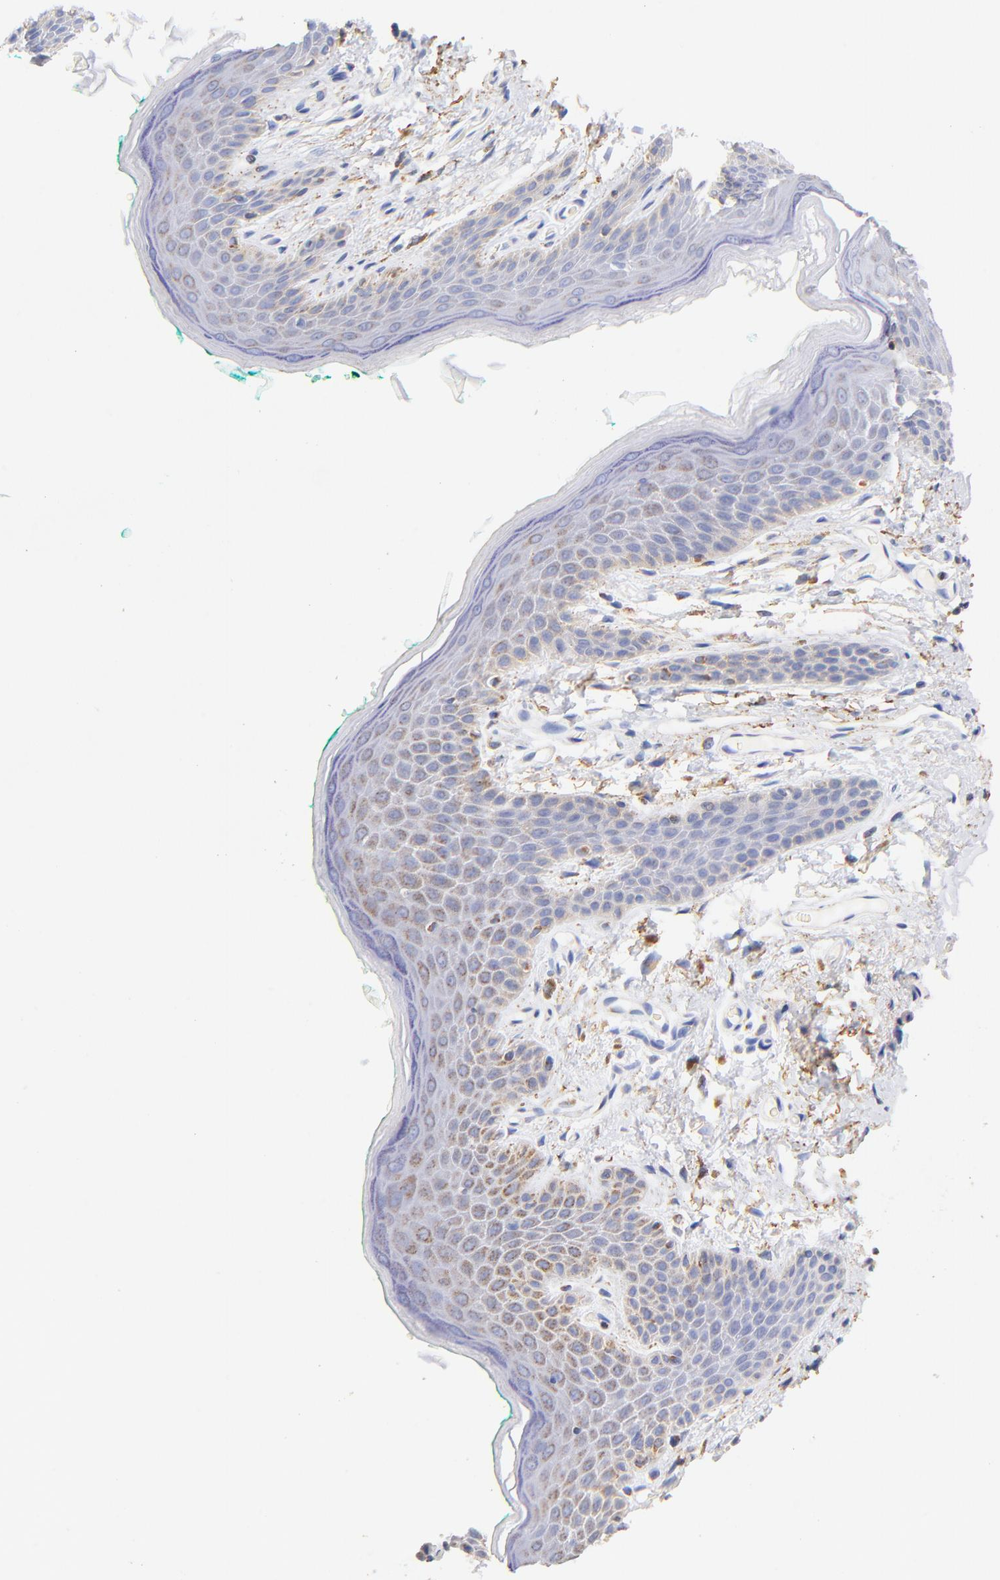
{"staining": {"intensity": "moderate", "quantity": "25%-75%", "location": "cytoplasmic/membranous"}, "tissue": "skin", "cell_type": "Epidermal cells", "image_type": "normal", "snomed": [{"axis": "morphology", "description": "Normal tissue, NOS"}, {"axis": "topography", "description": "Anal"}], "caption": "Protein expression by immunohistochemistry exhibits moderate cytoplasmic/membranous staining in about 25%-75% of epidermal cells in unremarkable skin. Immunohistochemistry (ihc) stains the protein in brown and the nuclei are stained blue.", "gene": "ATP5F1D", "patient": {"sex": "male", "age": 74}}